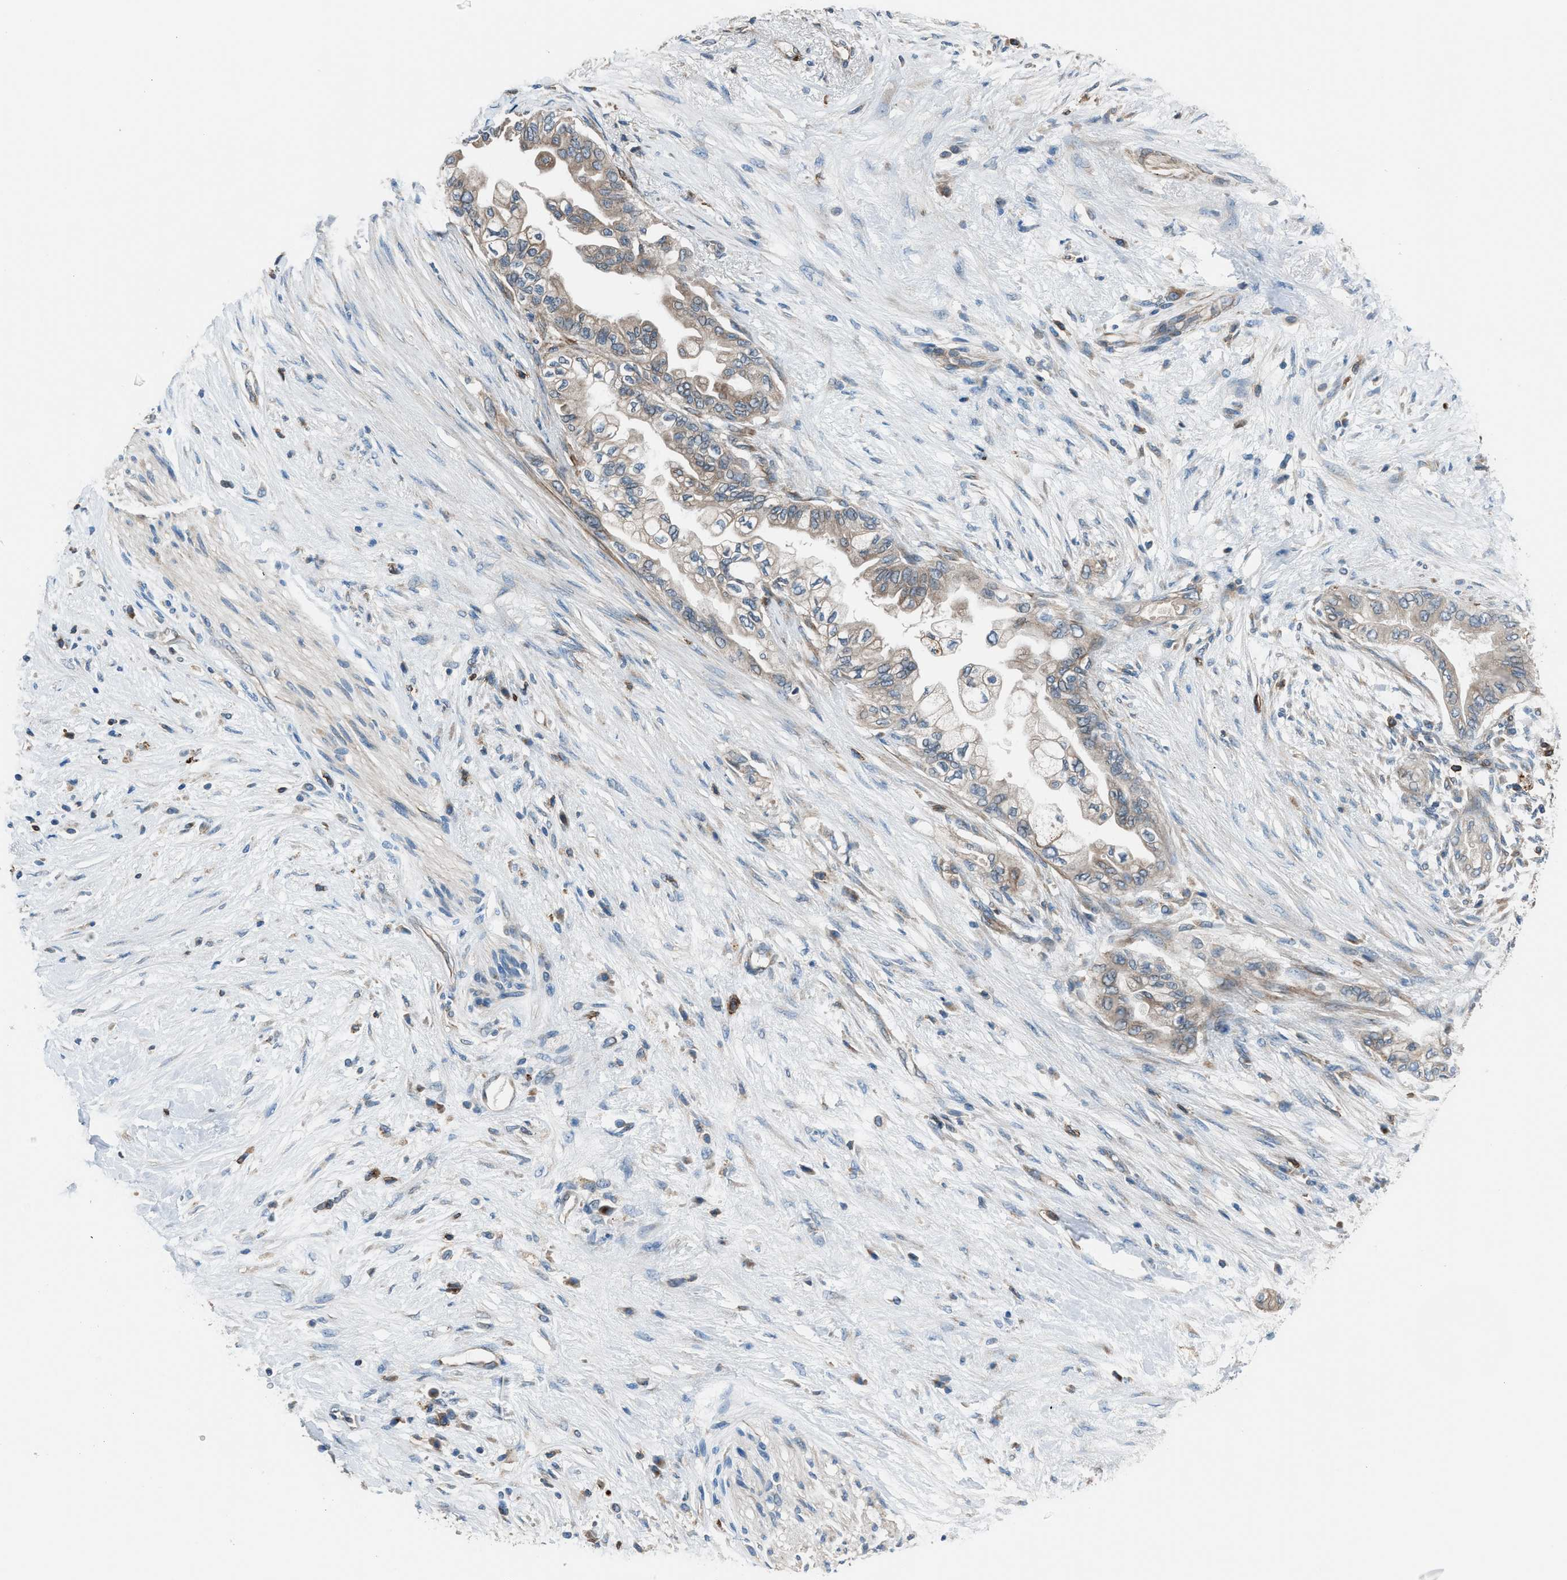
{"staining": {"intensity": "weak", "quantity": "25%-75%", "location": "cytoplasmic/membranous"}, "tissue": "pancreatic cancer", "cell_type": "Tumor cells", "image_type": "cancer", "snomed": [{"axis": "morphology", "description": "Normal tissue, NOS"}, {"axis": "morphology", "description": "Adenocarcinoma, NOS"}, {"axis": "topography", "description": "Pancreas"}, {"axis": "topography", "description": "Duodenum"}], "caption": "The micrograph reveals staining of pancreatic cancer, revealing weak cytoplasmic/membranous protein expression (brown color) within tumor cells.", "gene": "LMBR1", "patient": {"sex": "female", "age": 60}}